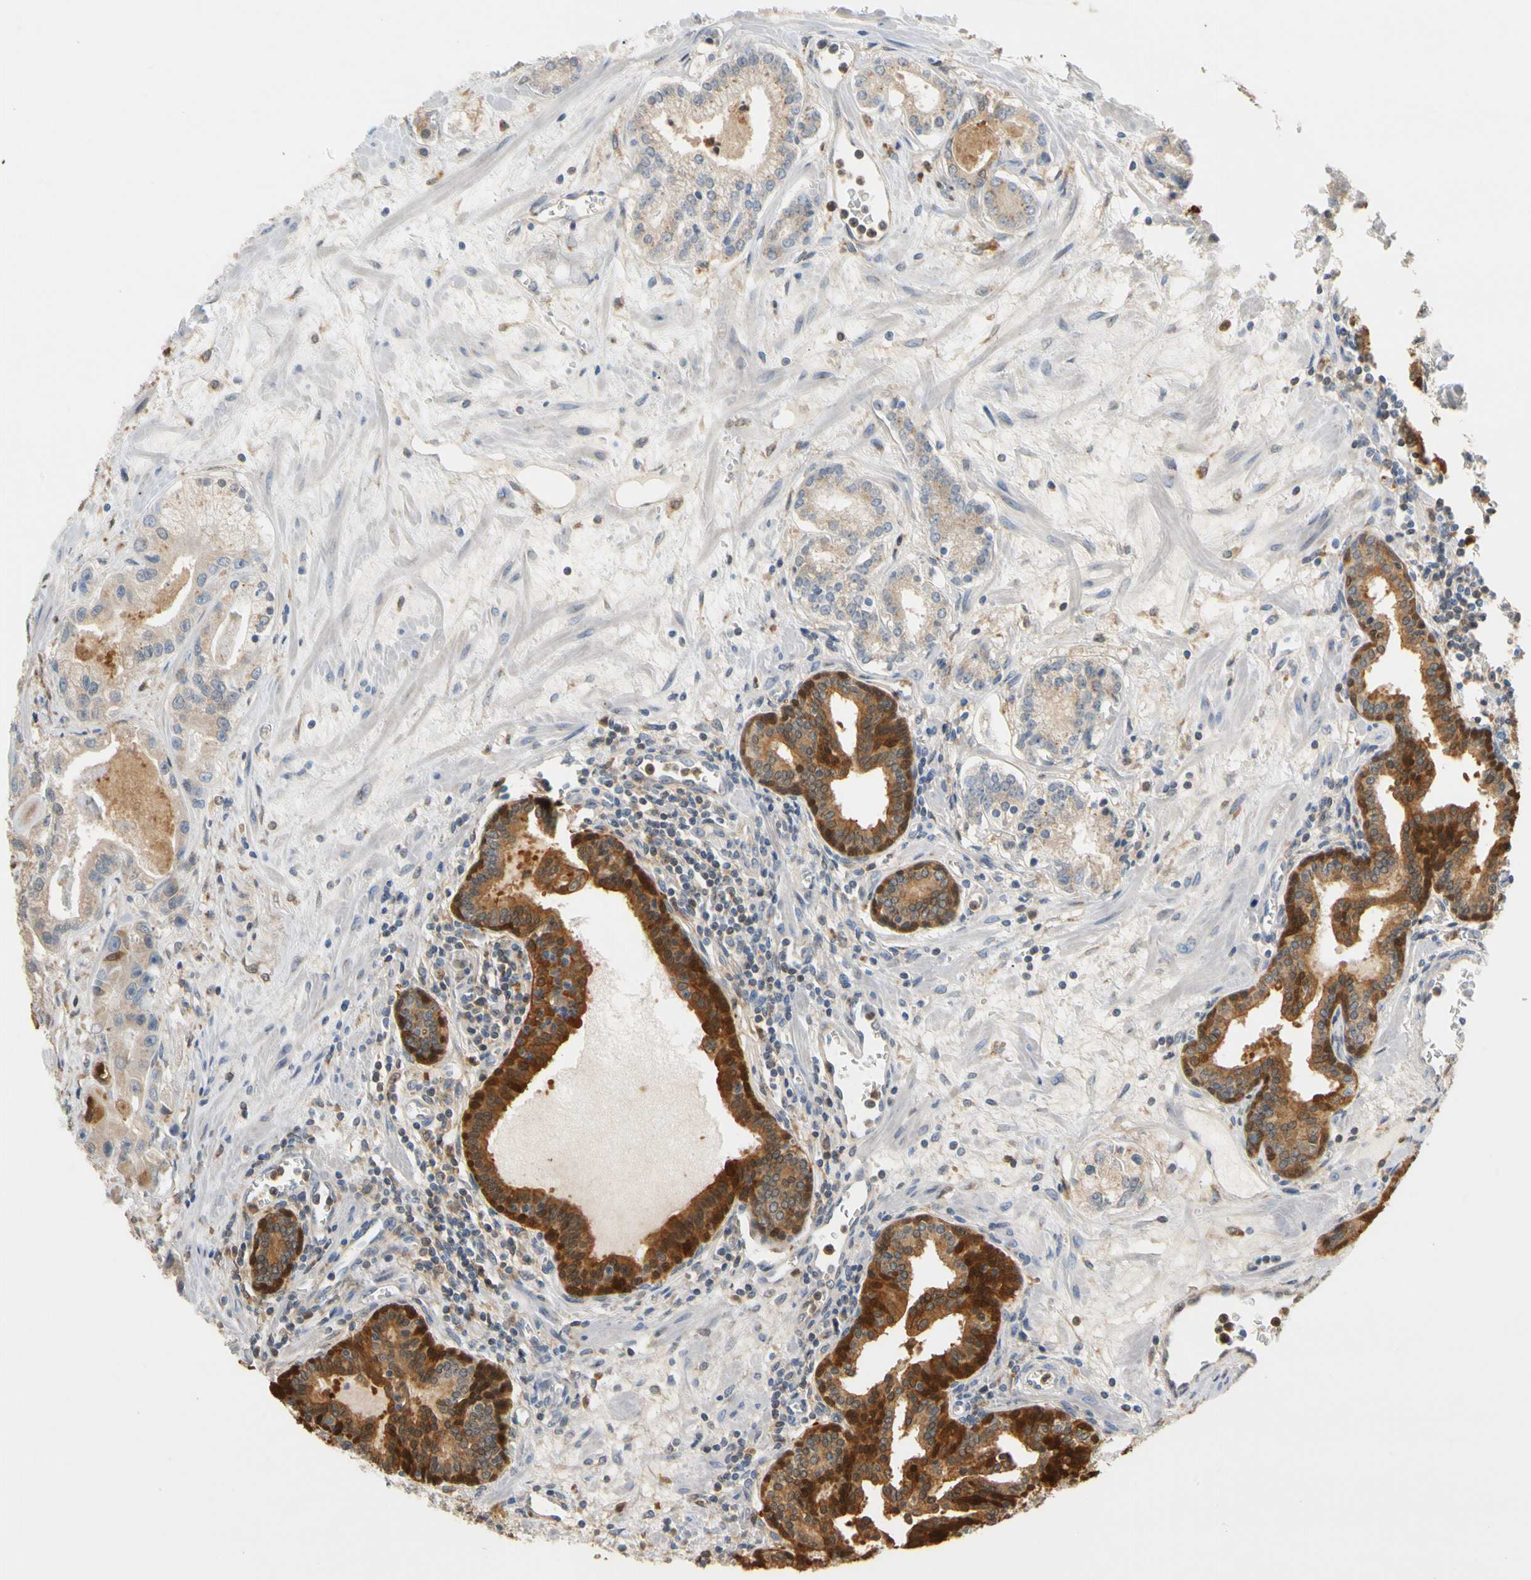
{"staining": {"intensity": "weak", "quantity": ">75%", "location": "cytoplasmic/membranous"}, "tissue": "prostate cancer", "cell_type": "Tumor cells", "image_type": "cancer", "snomed": [{"axis": "morphology", "description": "Adenocarcinoma, Low grade"}, {"axis": "topography", "description": "Prostate"}], "caption": "Prostate cancer stained with DAB immunohistochemistry reveals low levels of weak cytoplasmic/membranous expression in about >75% of tumor cells. (IHC, brightfield microscopy, high magnification).", "gene": "GPSM2", "patient": {"sex": "male", "age": 59}}